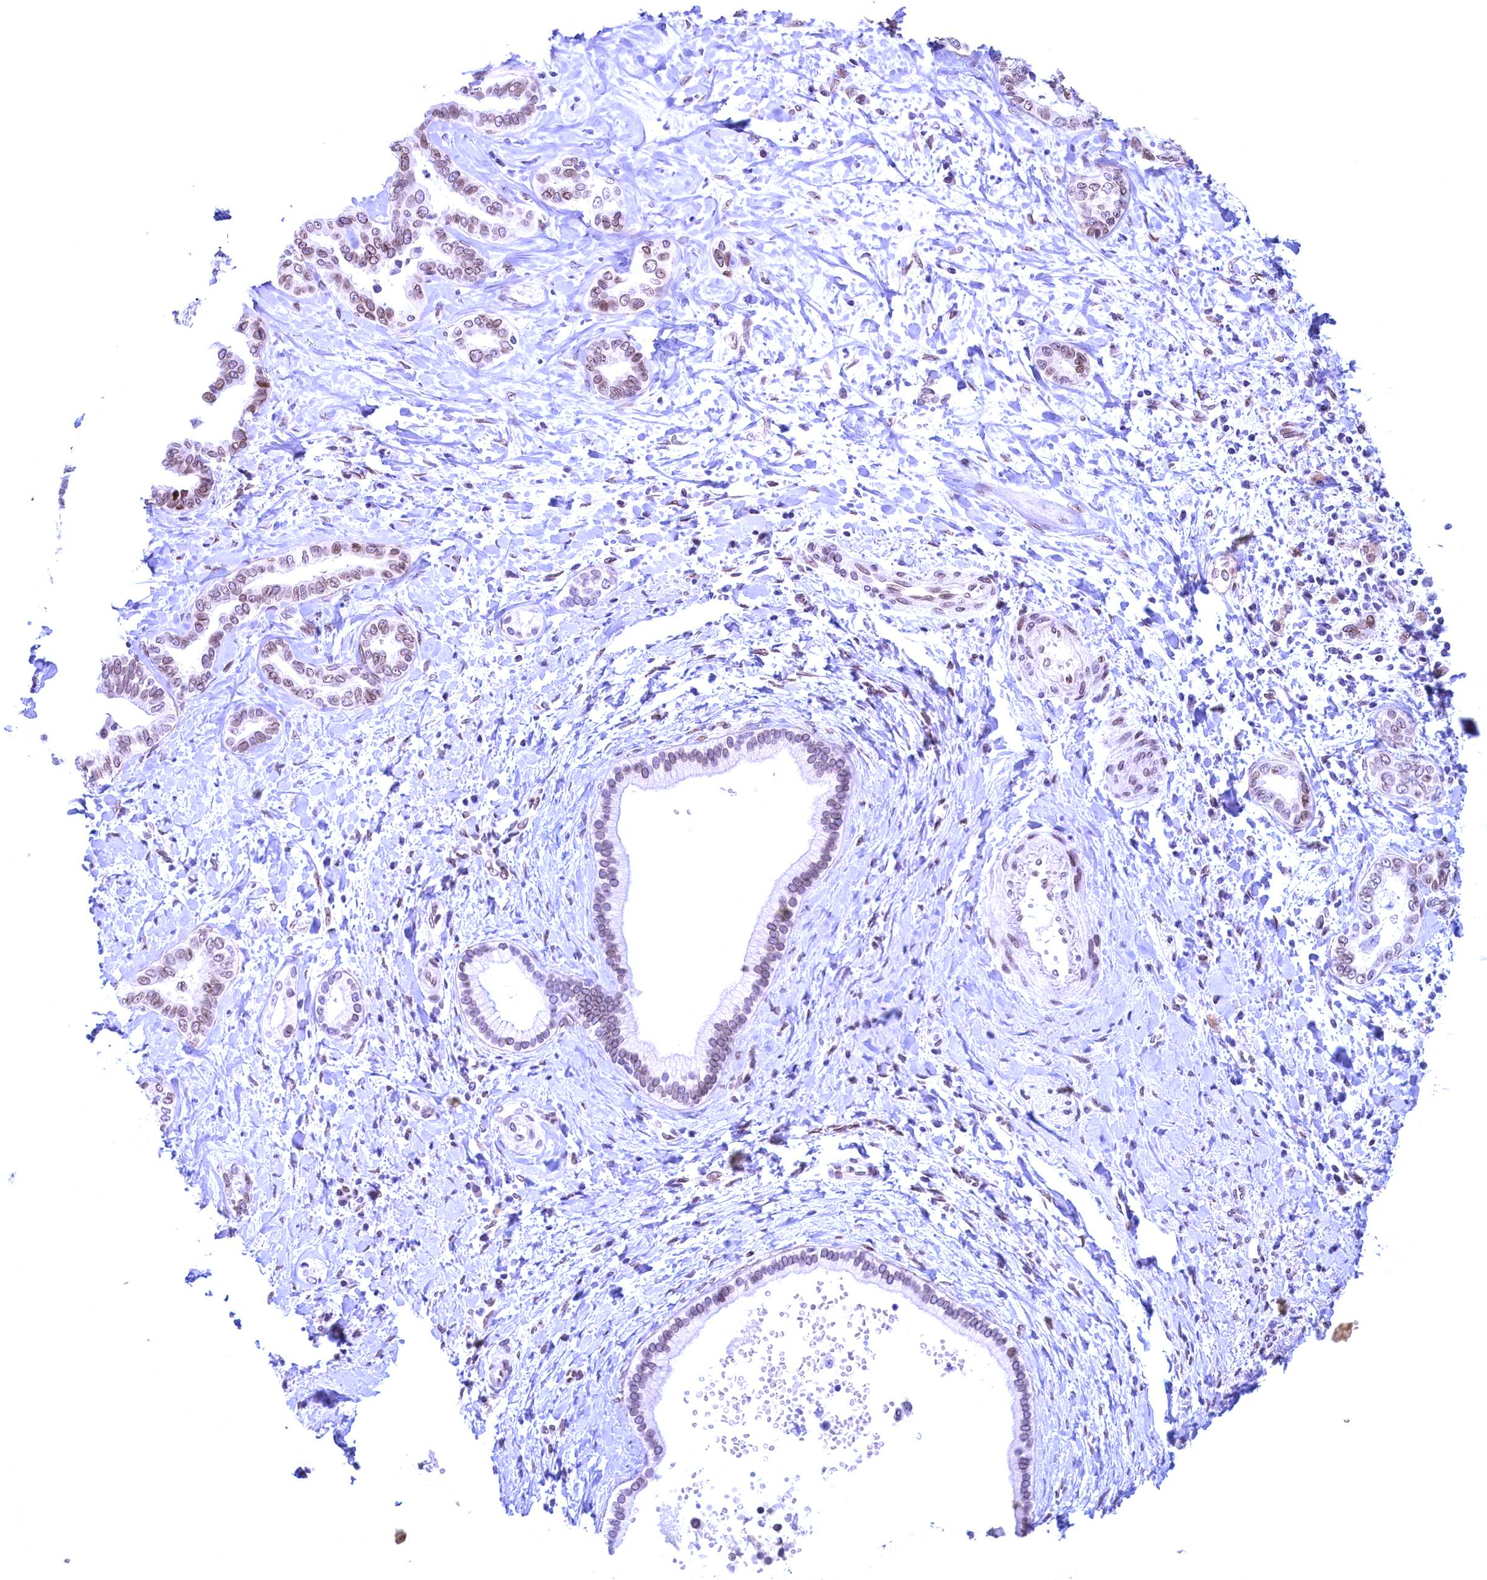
{"staining": {"intensity": "weak", "quantity": "25%-75%", "location": "cytoplasmic/membranous,nuclear"}, "tissue": "liver cancer", "cell_type": "Tumor cells", "image_type": "cancer", "snomed": [{"axis": "morphology", "description": "Cholangiocarcinoma"}, {"axis": "topography", "description": "Liver"}], "caption": "Liver cancer (cholangiocarcinoma) was stained to show a protein in brown. There is low levels of weak cytoplasmic/membranous and nuclear expression in about 25%-75% of tumor cells.", "gene": "GPSM1", "patient": {"sex": "female", "age": 77}}